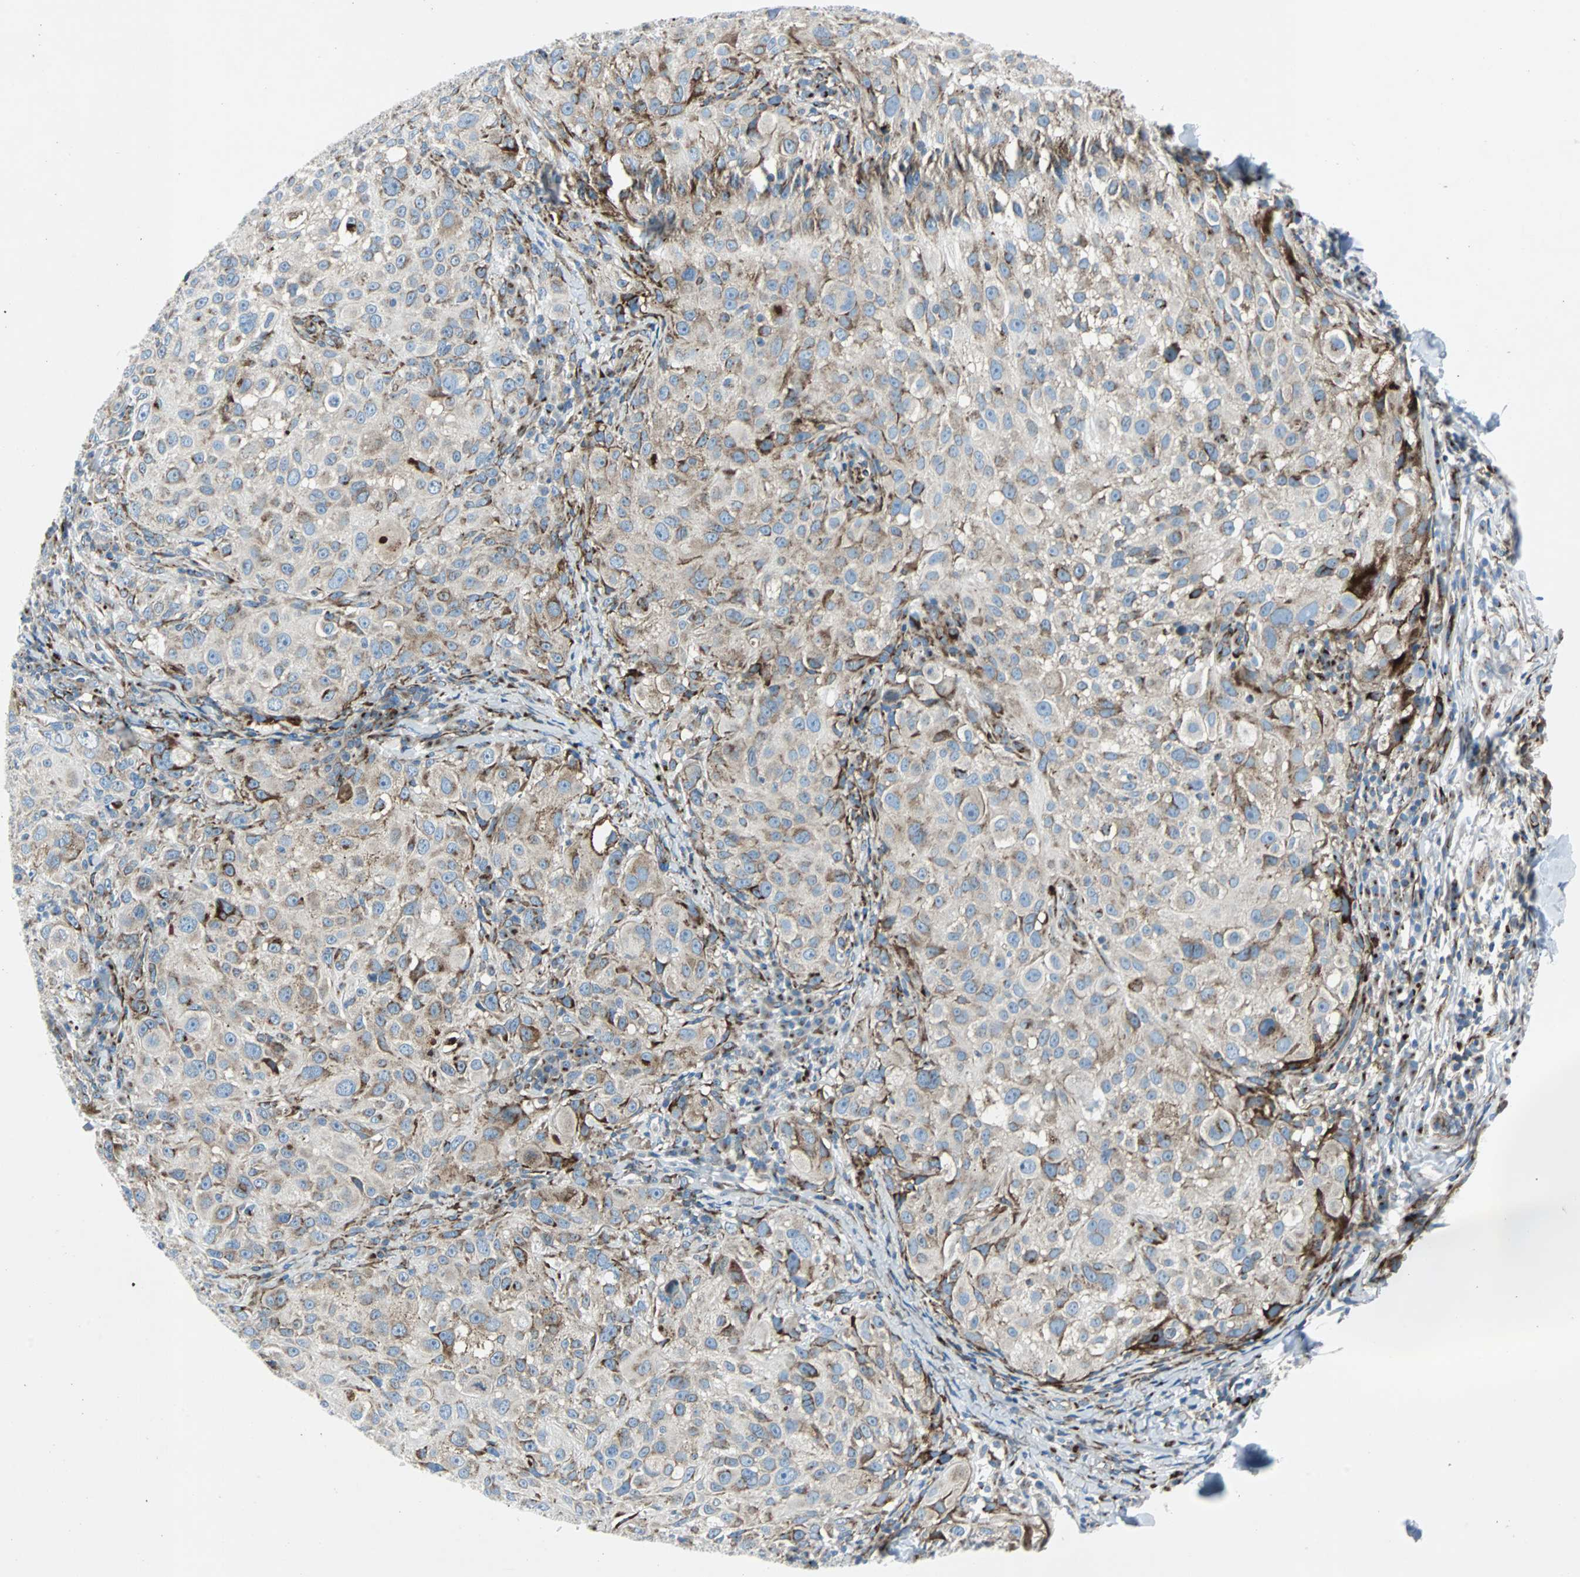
{"staining": {"intensity": "moderate", "quantity": ">75%", "location": "cytoplasmic/membranous"}, "tissue": "melanoma", "cell_type": "Tumor cells", "image_type": "cancer", "snomed": [{"axis": "morphology", "description": "Necrosis, NOS"}, {"axis": "morphology", "description": "Malignant melanoma, NOS"}, {"axis": "topography", "description": "Skin"}], "caption": "Protein expression analysis of melanoma shows moderate cytoplasmic/membranous expression in about >75% of tumor cells.", "gene": "BBC3", "patient": {"sex": "female", "age": 87}}